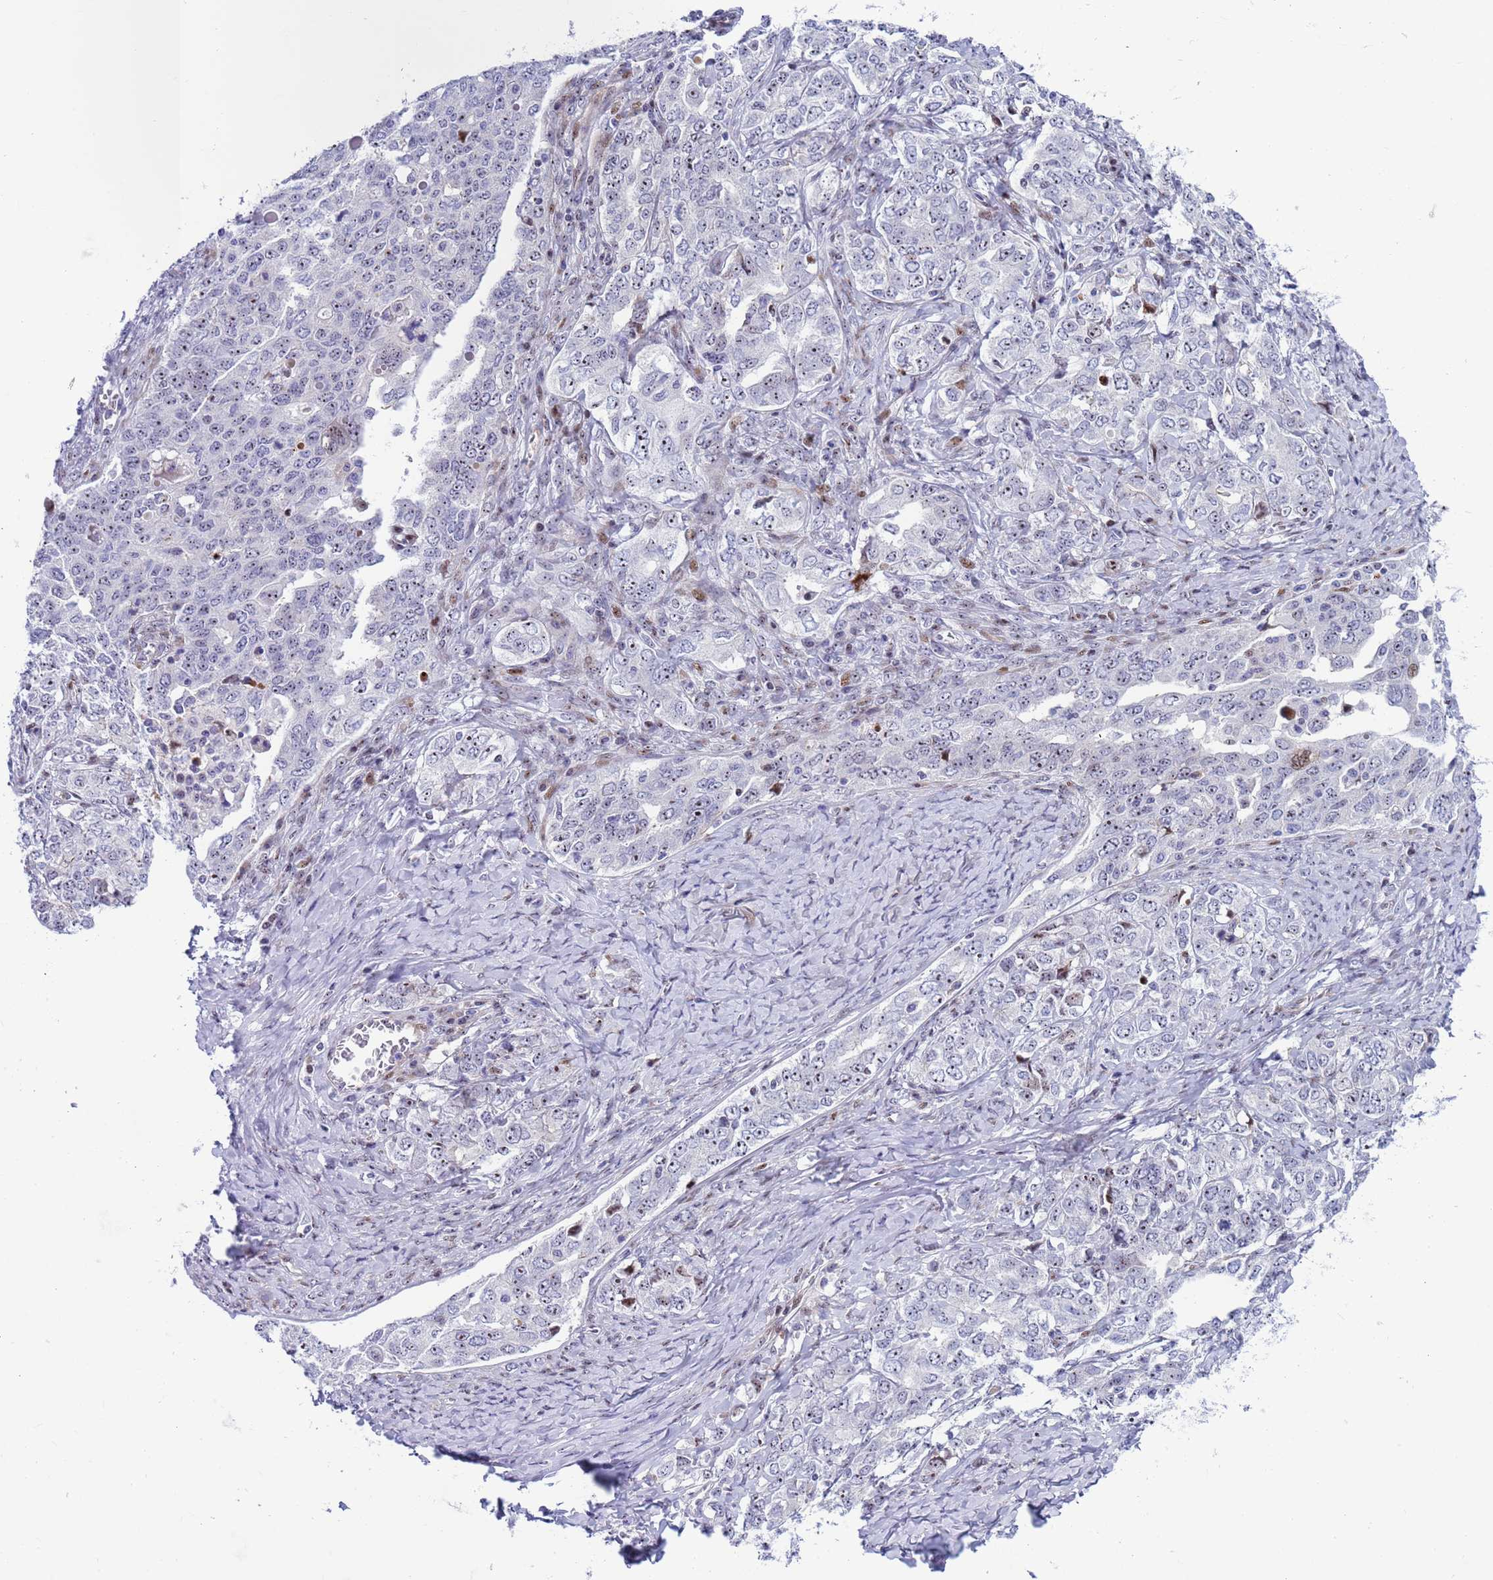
{"staining": {"intensity": "weak", "quantity": "<25%", "location": "nuclear"}, "tissue": "ovarian cancer", "cell_type": "Tumor cells", "image_type": "cancer", "snomed": [{"axis": "morphology", "description": "Carcinoma, endometroid"}, {"axis": "topography", "description": "Ovary"}], "caption": "High power microscopy micrograph of an IHC image of ovarian cancer, revealing no significant expression in tumor cells. The staining is performed using DAB (3,3'-diaminobenzidine) brown chromogen with nuclei counter-stained in using hematoxylin.", "gene": "POP5", "patient": {"sex": "female", "age": 62}}